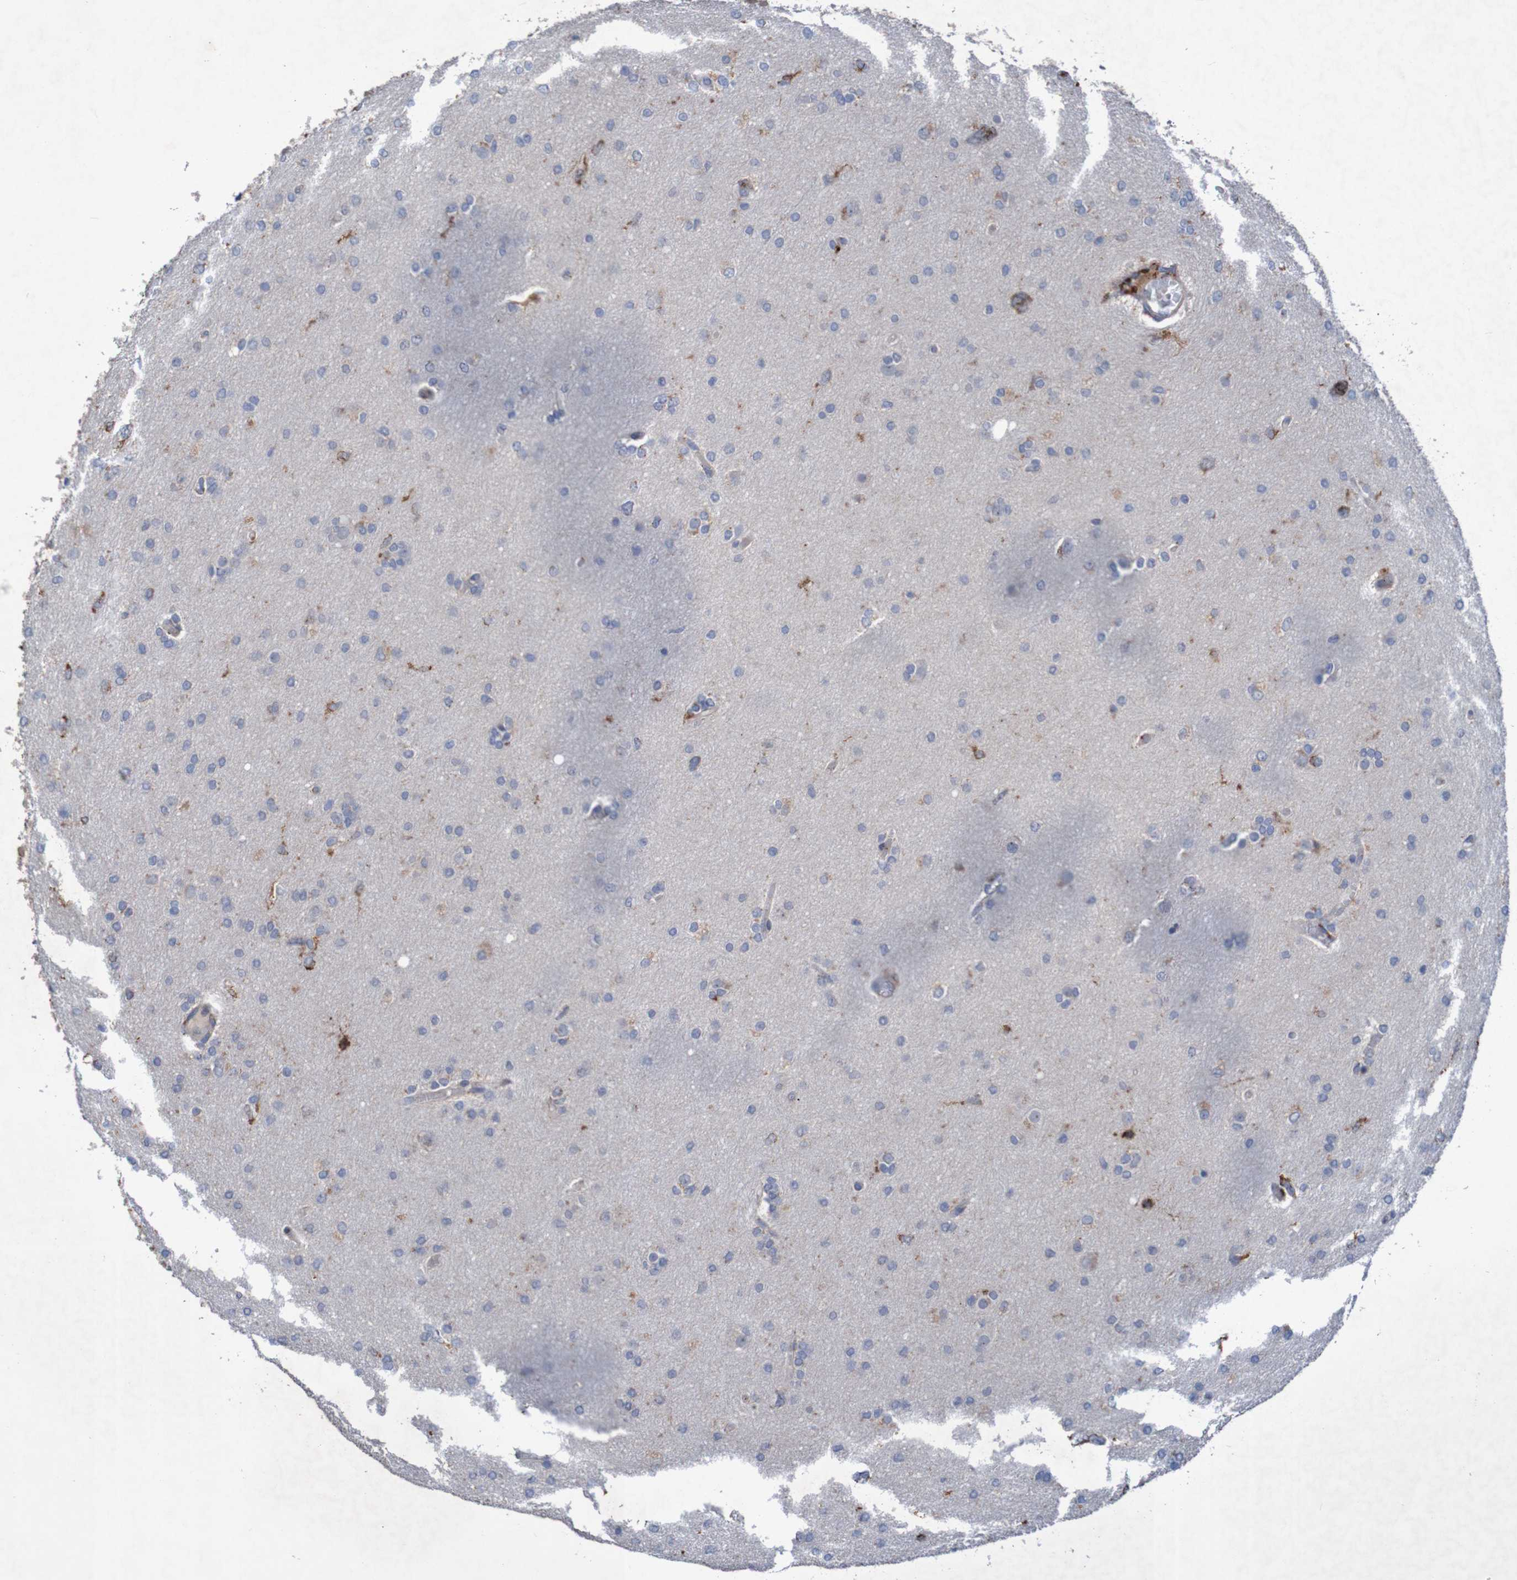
{"staining": {"intensity": "moderate", "quantity": "<25%", "location": "cytoplasmic/membranous"}, "tissue": "glioma", "cell_type": "Tumor cells", "image_type": "cancer", "snomed": [{"axis": "morphology", "description": "Glioma, malignant, High grade"}, {"axis": "topography", "description": "Cerebral cortex"}], "caption": "A brown stain shows moderate cytoplasmic/membranous positivity of a protein in glioma tumor cells.", "gene": "ANGPT4", "patient": {"sex": "female", "age": 36}}